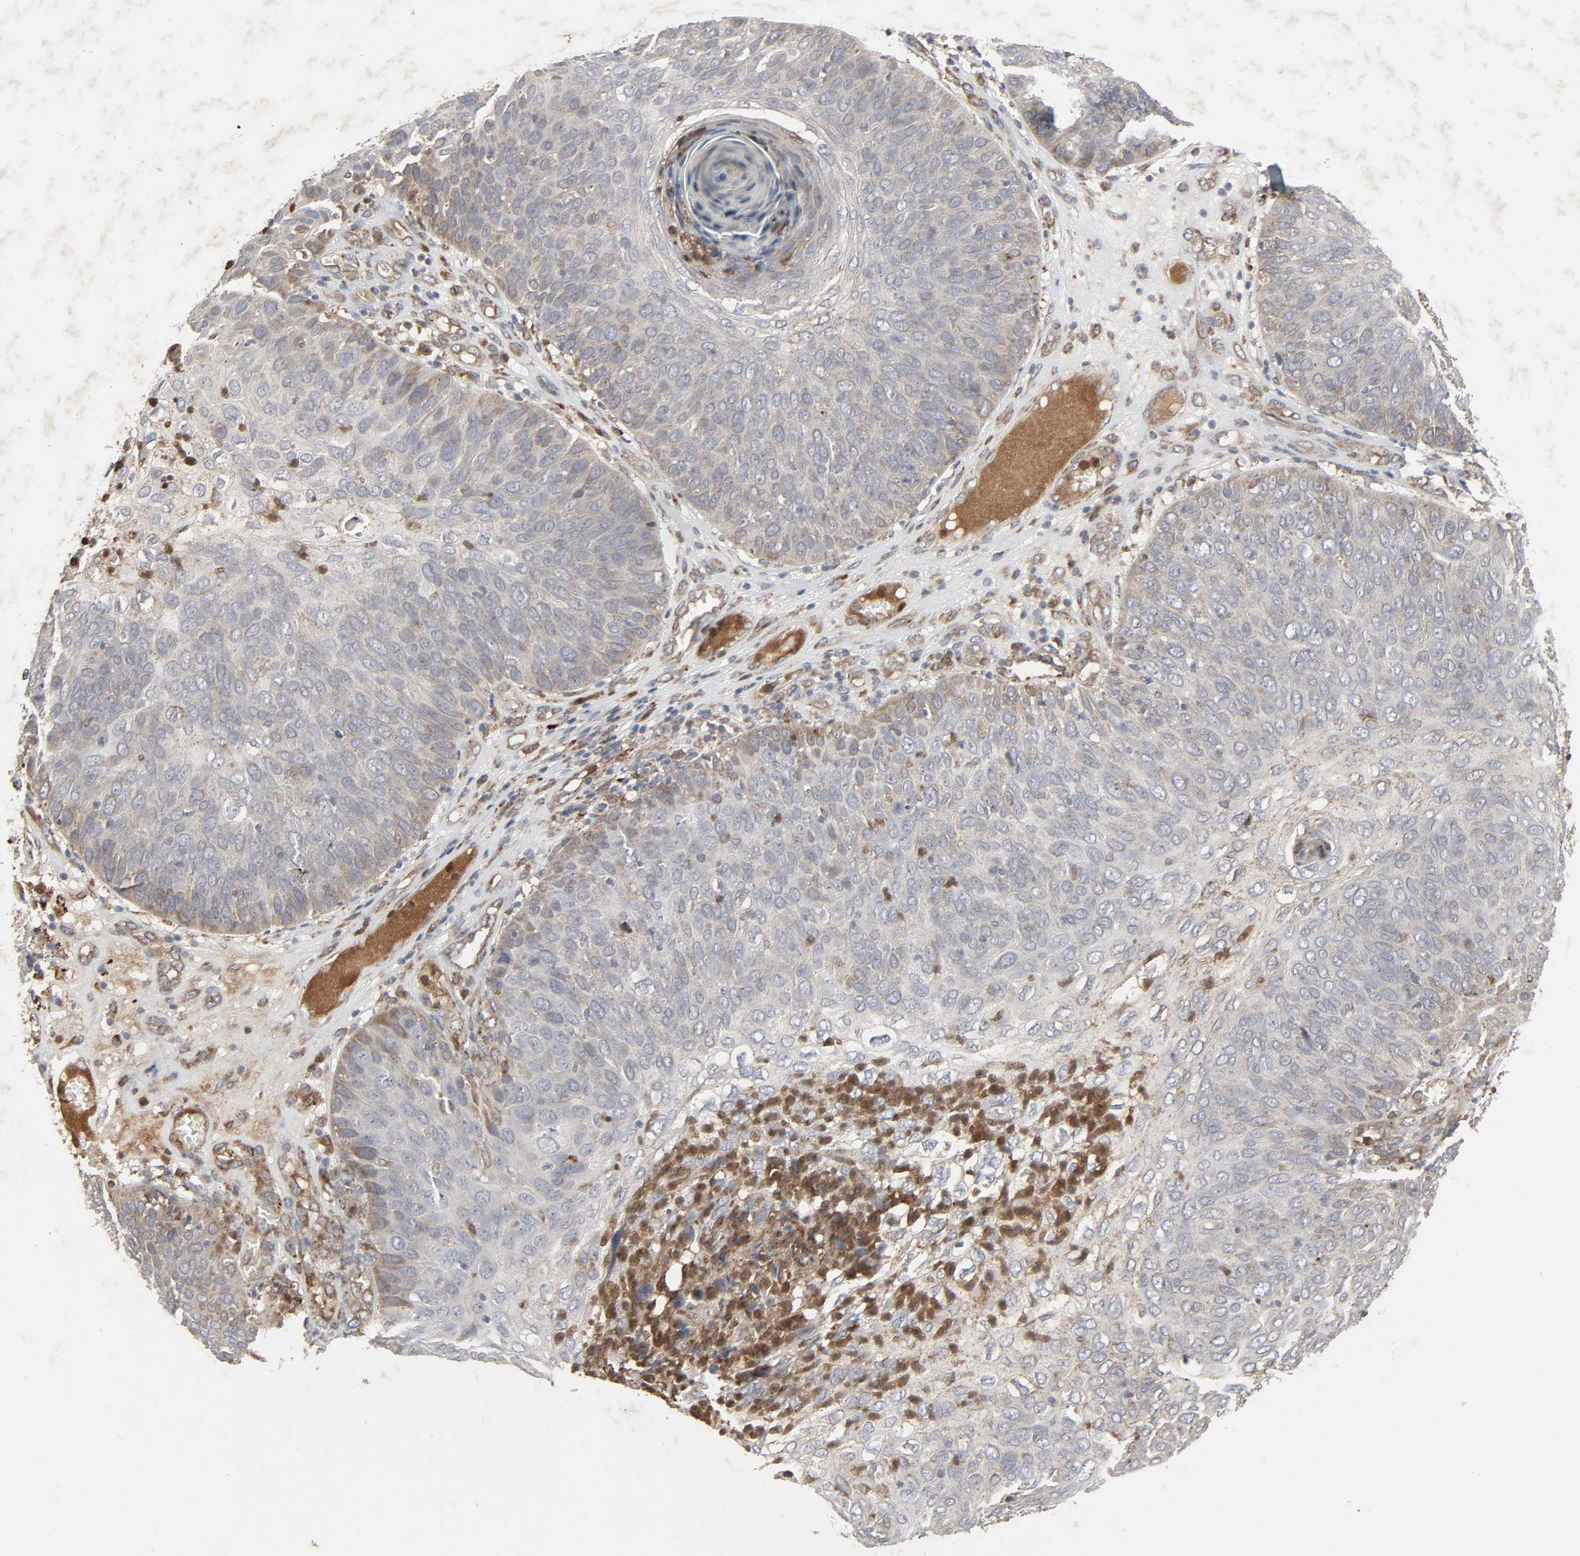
{"staining": {"intensity": "weak", "quantity": "25%-75%", "location": "cytoplasmic/membranous"}, "tissue": "skin cancer", "cell_type": "Tumor cells", "image_type": "cancer", "snomed": [{"axis": "morphology", "description": "Squamous cell carcinoma, NOS"}, {"axis": "topography", "description": "Skin"}], "caption": "Human squamous cell carcinoma (skin) stained for a protein (brown) exhibits weak cytoplasmic/membranous positive positivity in approximately 25%-75% of tumor cells.", "gene": "ADCY4", "patient": {"sex": "male", "age": 87}}